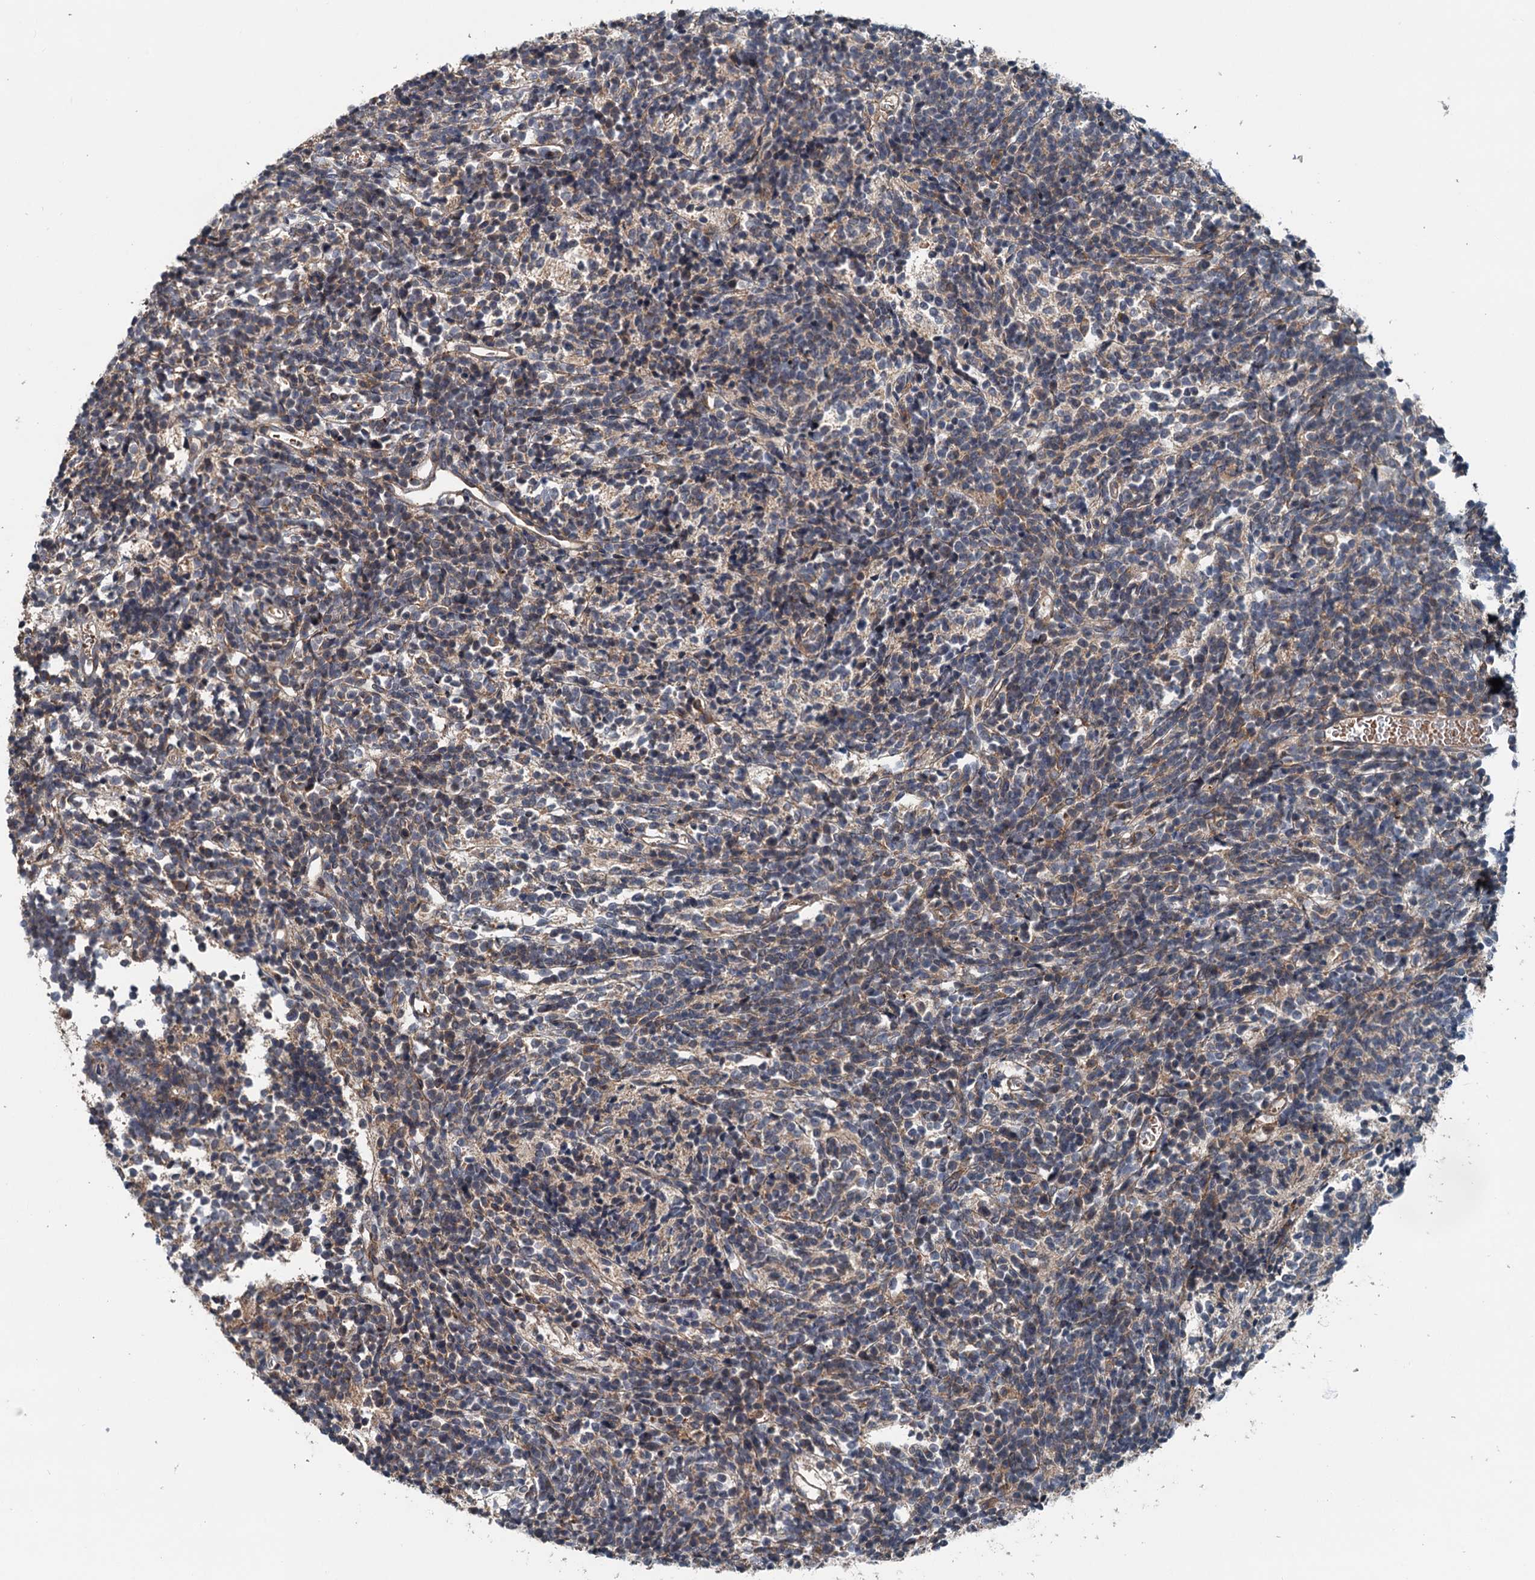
{"staining": {"intensity": "weak", "quantity": "<25%", "location": "cytoplasmic/membranous"}, "tissue": "glioma", "cell_type": "Tumor cells", "image_type": "cancer", "snomed": [{"axis": "morphology", "description": "Glioma, malignant, Low grade"}, {"axis": "topography", "description": "Brain"}], "caption": "Glioma was stained to show a protein in brown. There is no significant positivity in tumor cells.", "gene": "TEDC1", "patient": {"sex": "female", "age": 1}}